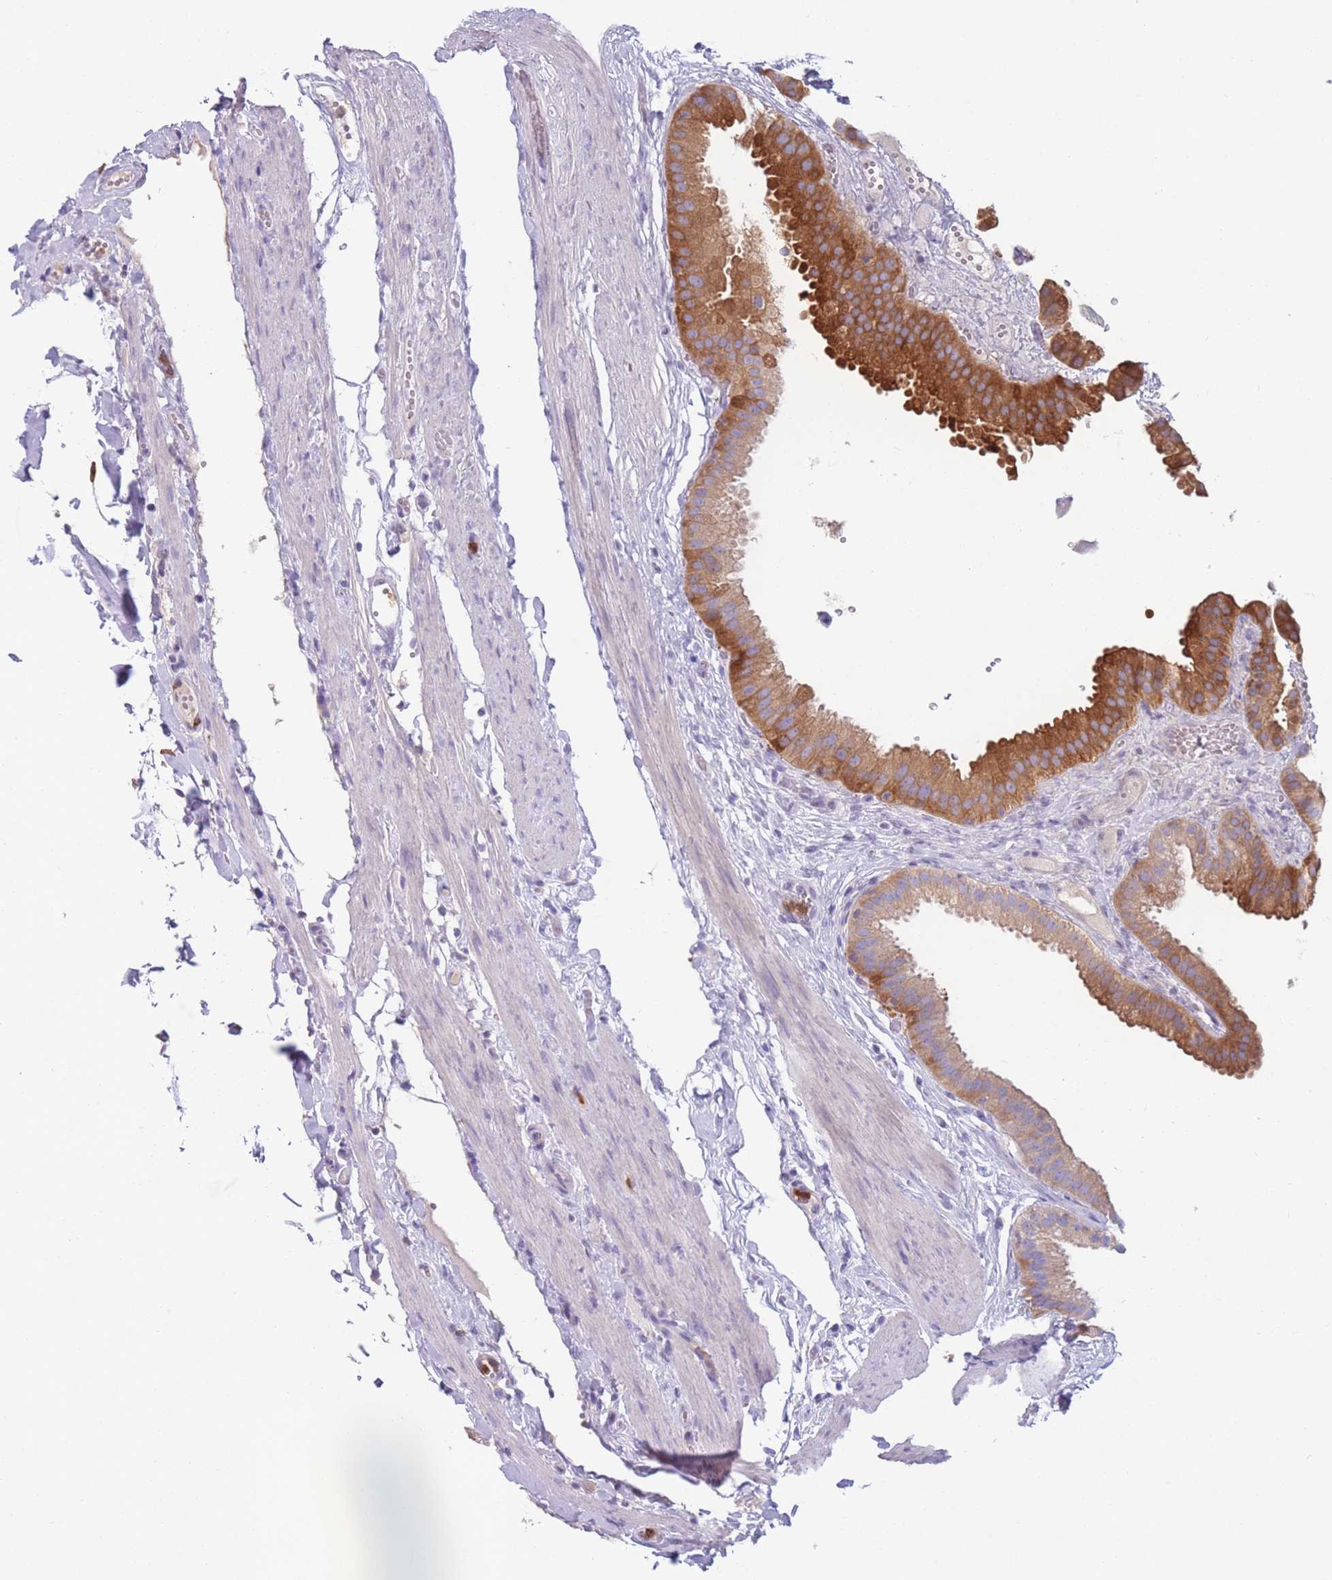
{"staining": {"intensity": "moderate", "quantity": ">75%", "location": "cytoplasmic/membranous"}, "tissue": "gallbladder", "cell_type": "Glandular cells", "image_type": "normal", "snomed": [{"axis": "morphology", "description": "Normal tissue, NOS"}, {"axis": "topography", "description": "Gallbladder"}], "caption": "About >75% of glandular cells in unremarkable human gallbladder exhibit moderate cytoplasmic/membranous protein staining as visualized by brown immunohistochemical staining.", "gene": "ST3GAL4", "patient": {"sex": "female", "age": 61}}